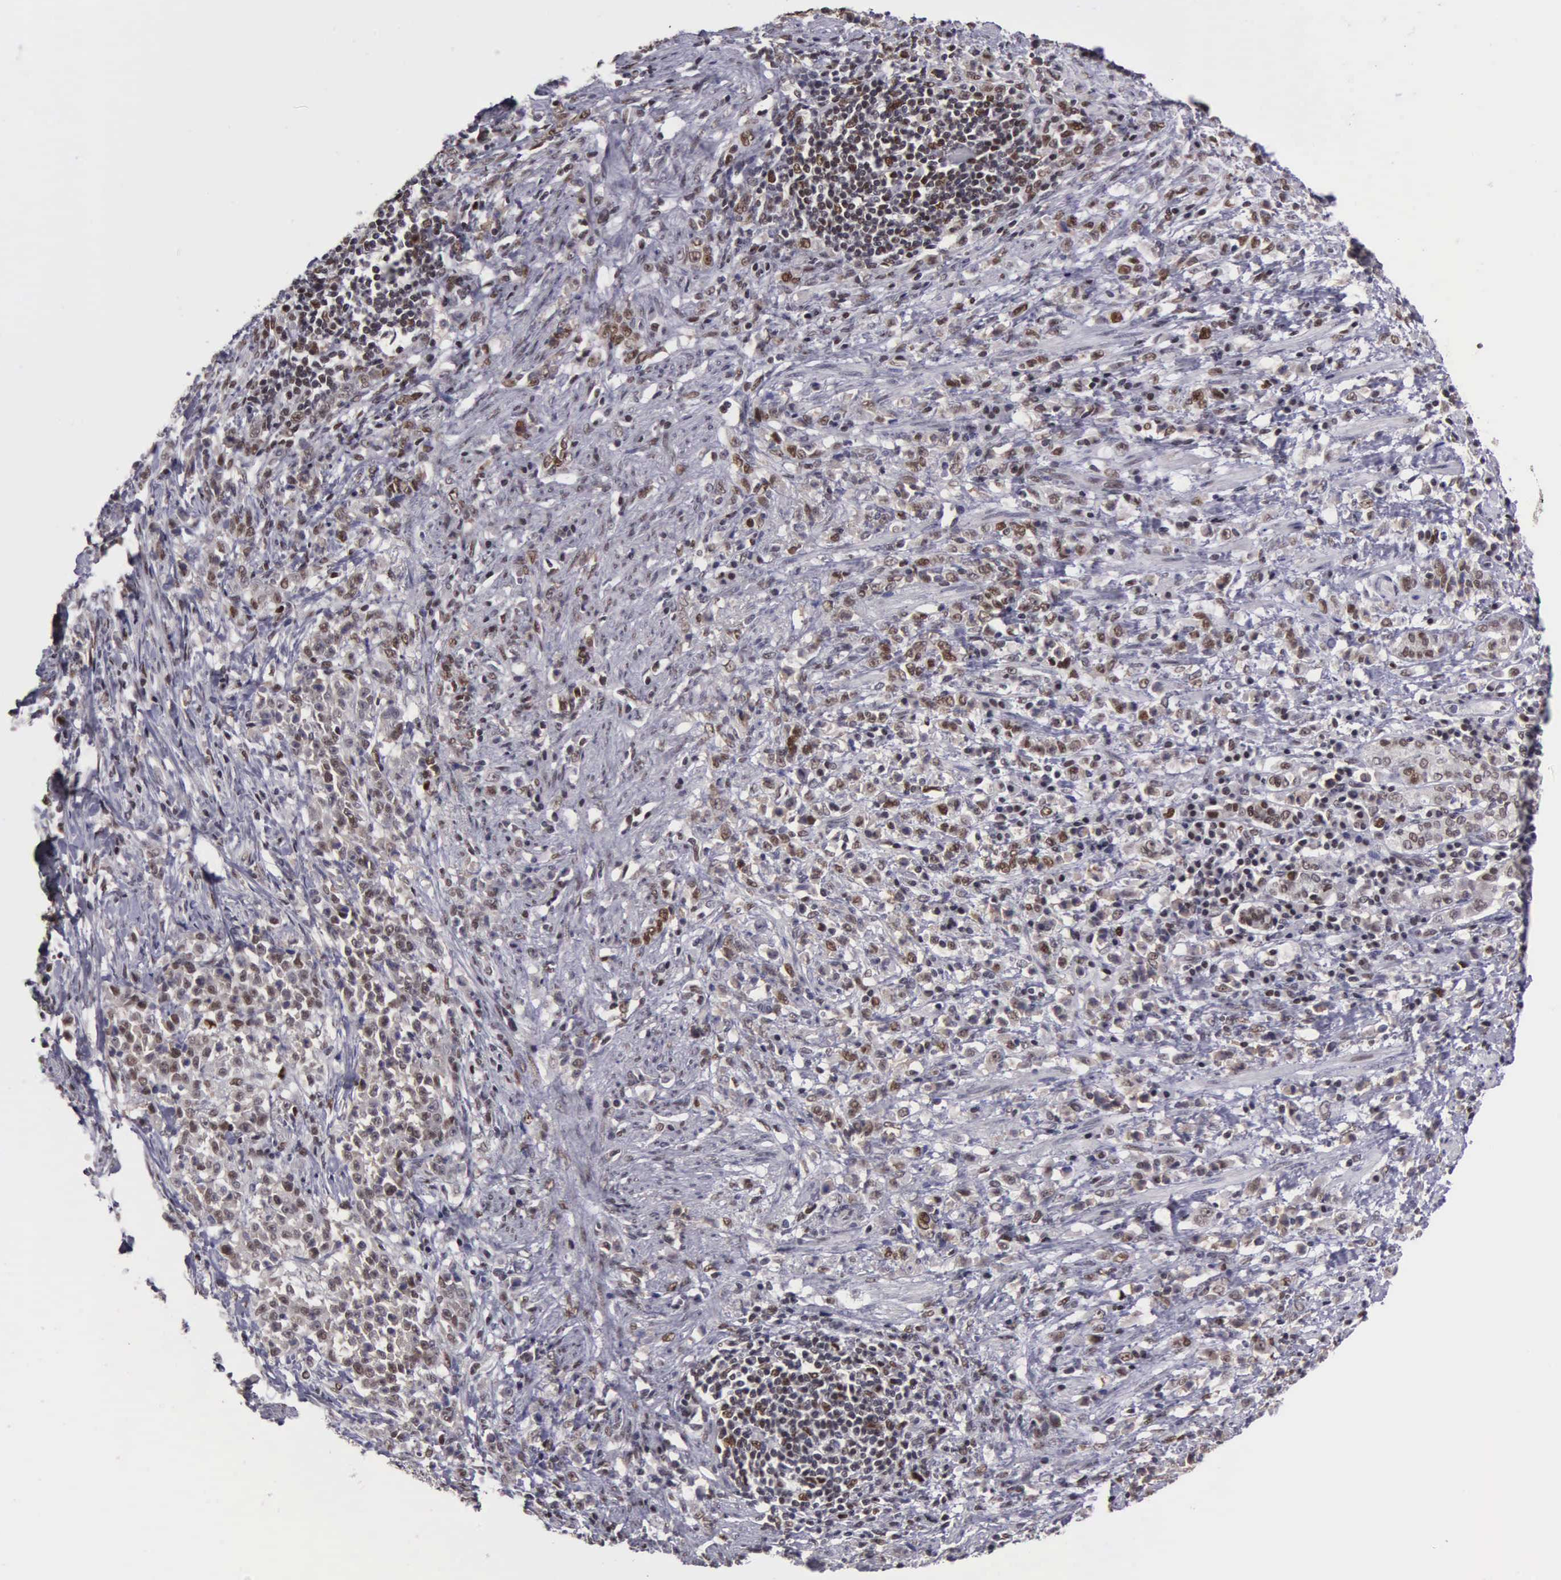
{"staining": {"intensity": "weak", "quantity": "25%-75%", "location": "nuclear"}, "tissue": "stomach cancer", "cell_type": "Tumor cells", "image_type": "cancer", "snomed": [{"axis": "morphology", "description": "Adenocarcinoma, NOS"}, {"axis": "topography", "description": "Stomach, lower"}], "caption": "Adenocarcinoma (stomach) tissue displays weak nuclear expression in approximately 25%-75% of tumor cells, visualized by immunohistochemistry. (DAB = brown stain, brightfield microscopy at high magnification).", "gene": "UBR7", "patient": {"sex": "male", "age": 88}}